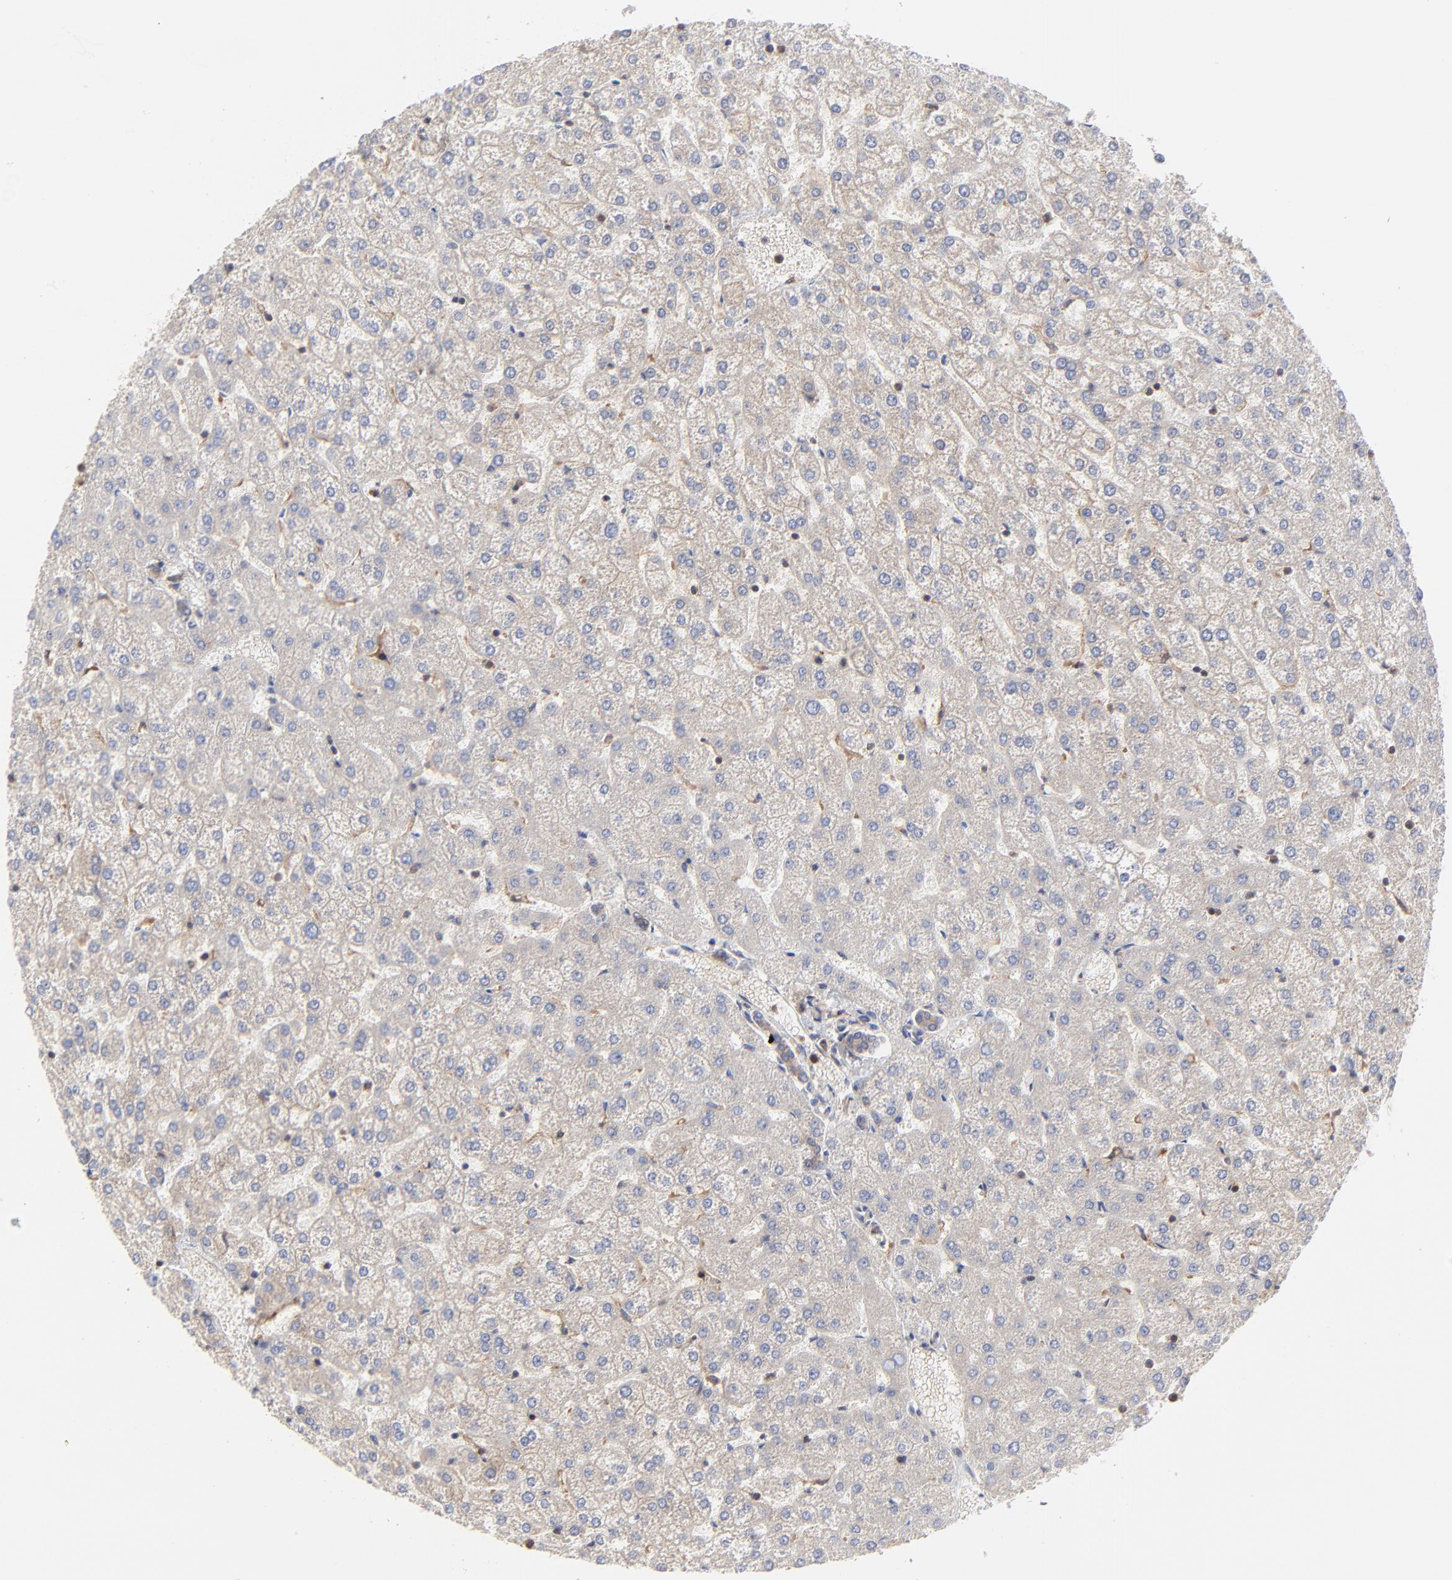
{"staining": {"intensity": "weak", "quantity": ">75%", "location": "cytoplasmic/membranous"}, "tissue": "liver", "cell_type": "Cholangiocytes", "image_type": "normal", "snomed": [{"axis": "morphology", "description": "Normal tissue, NOS"}, {"axis": "topography", "description": "Liver"}], "caption": "Liver stained with DAB IHC shows low levels of weak cytoplasmic/membranous staining in approximately >75% of cholangiocytes. The protein is stained brown, and the nuclei are stained in blue (DAB (3,3'-diaminobenzidine) IHC with brightfield microscopy, high magnification).", "gene": "RAB9A", "patient": {"sex": "female", "age": 32}}